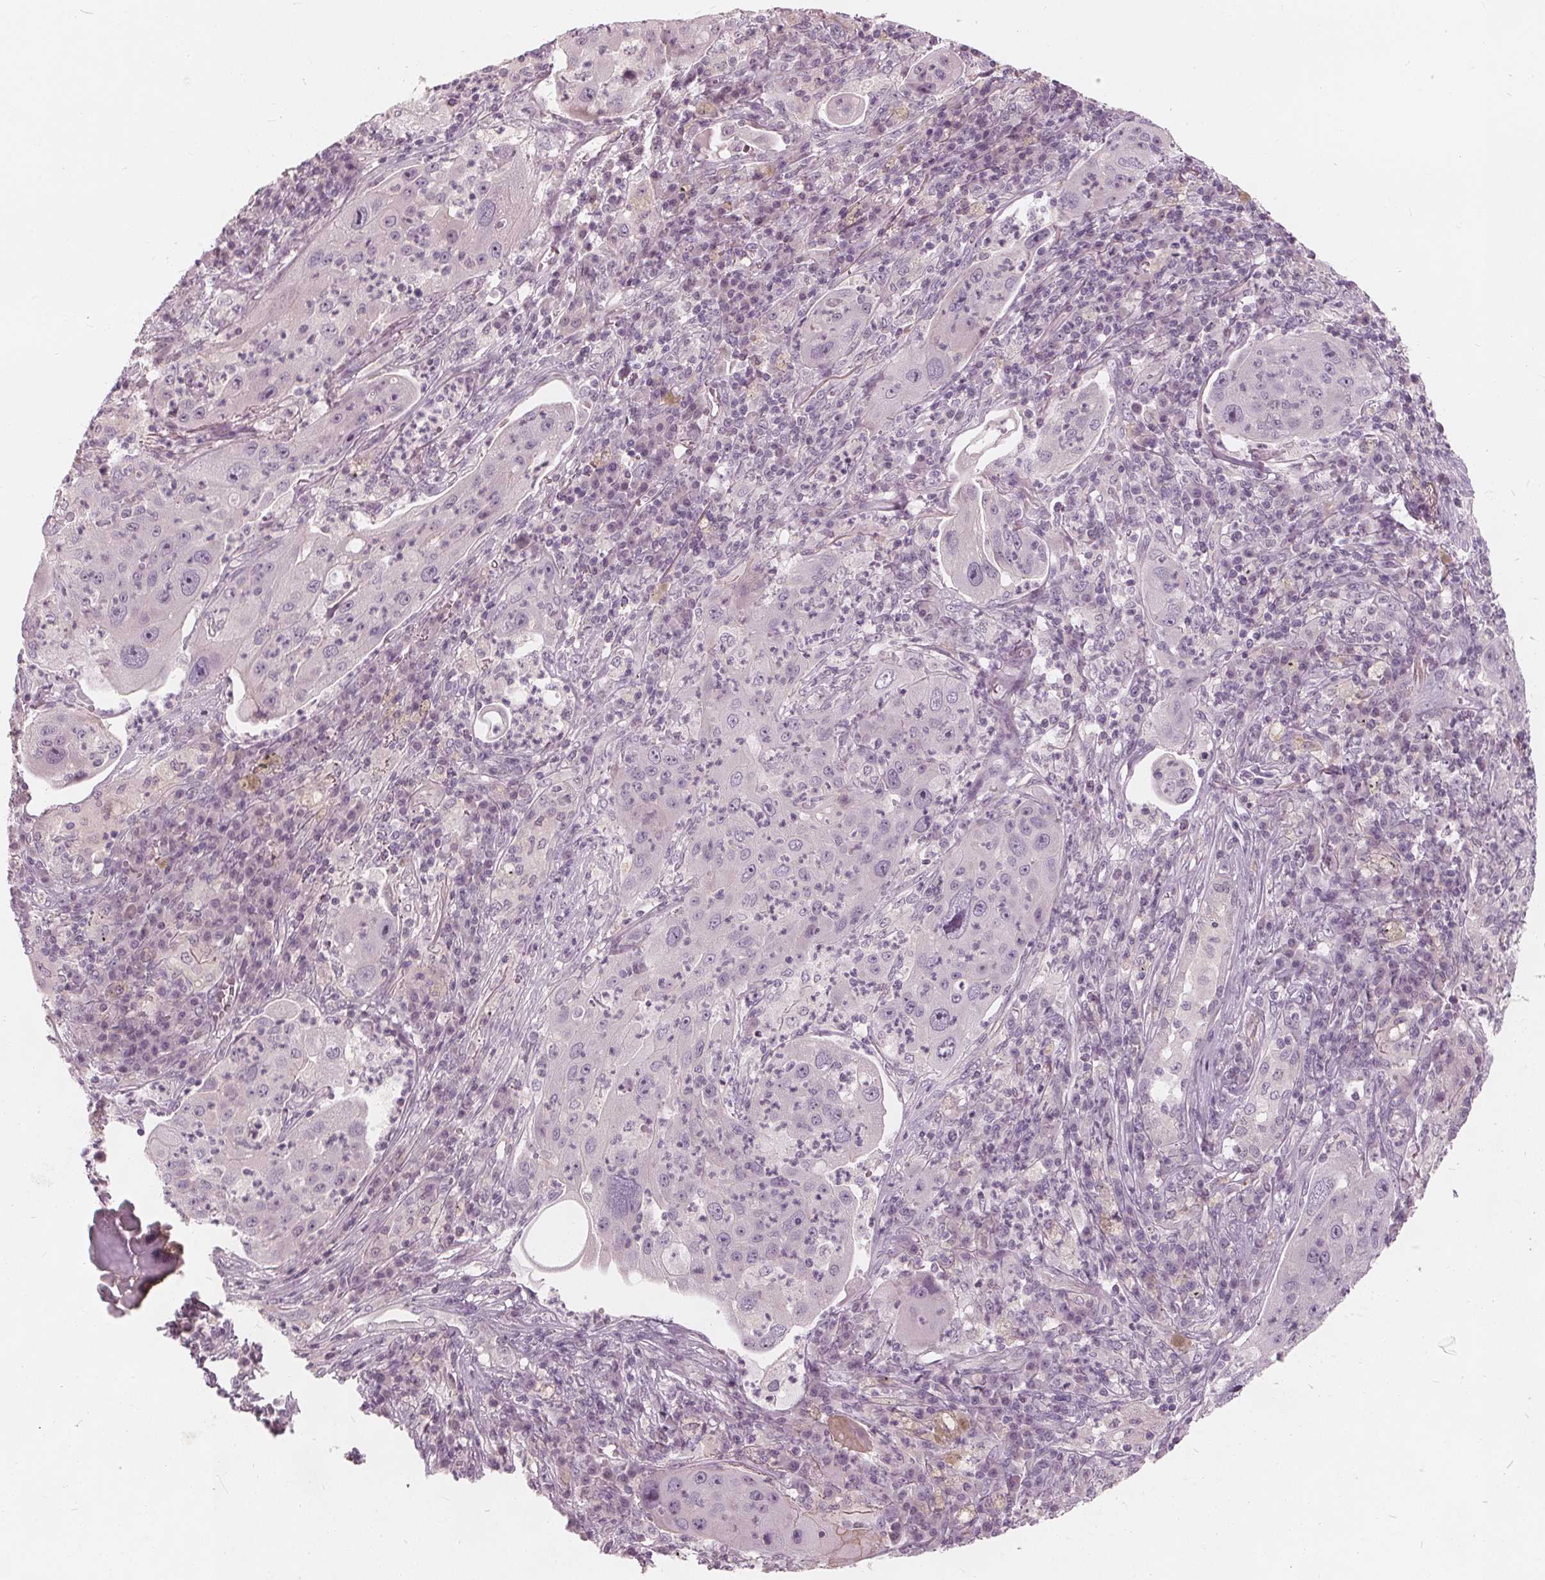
{"staining": {"intensity": "negative", "quantity": "none", "location": "none"}, "tissue": "lung cancer", "cell_type": "Tumor cells", "image_type": "cancer", "snomed": [{"axis": "morphology", "description": "Squamous cell carcinoma, NOS"}, {"axis": "topography", "description": "Lung"}], "caption": "High power microscopy histopathology image of an immunohistochemistry (IHC) micrograph of lung squamous cell carcinoma, revealing no significant expression in tumor cells. The staining is performed using DAB (3,3'-diaminobenzidine) brown chromogen with nuclei counter-stained in using hematoxylin.", "gene": "SAT2", "patient": {"sex": "female", "age": 59}}